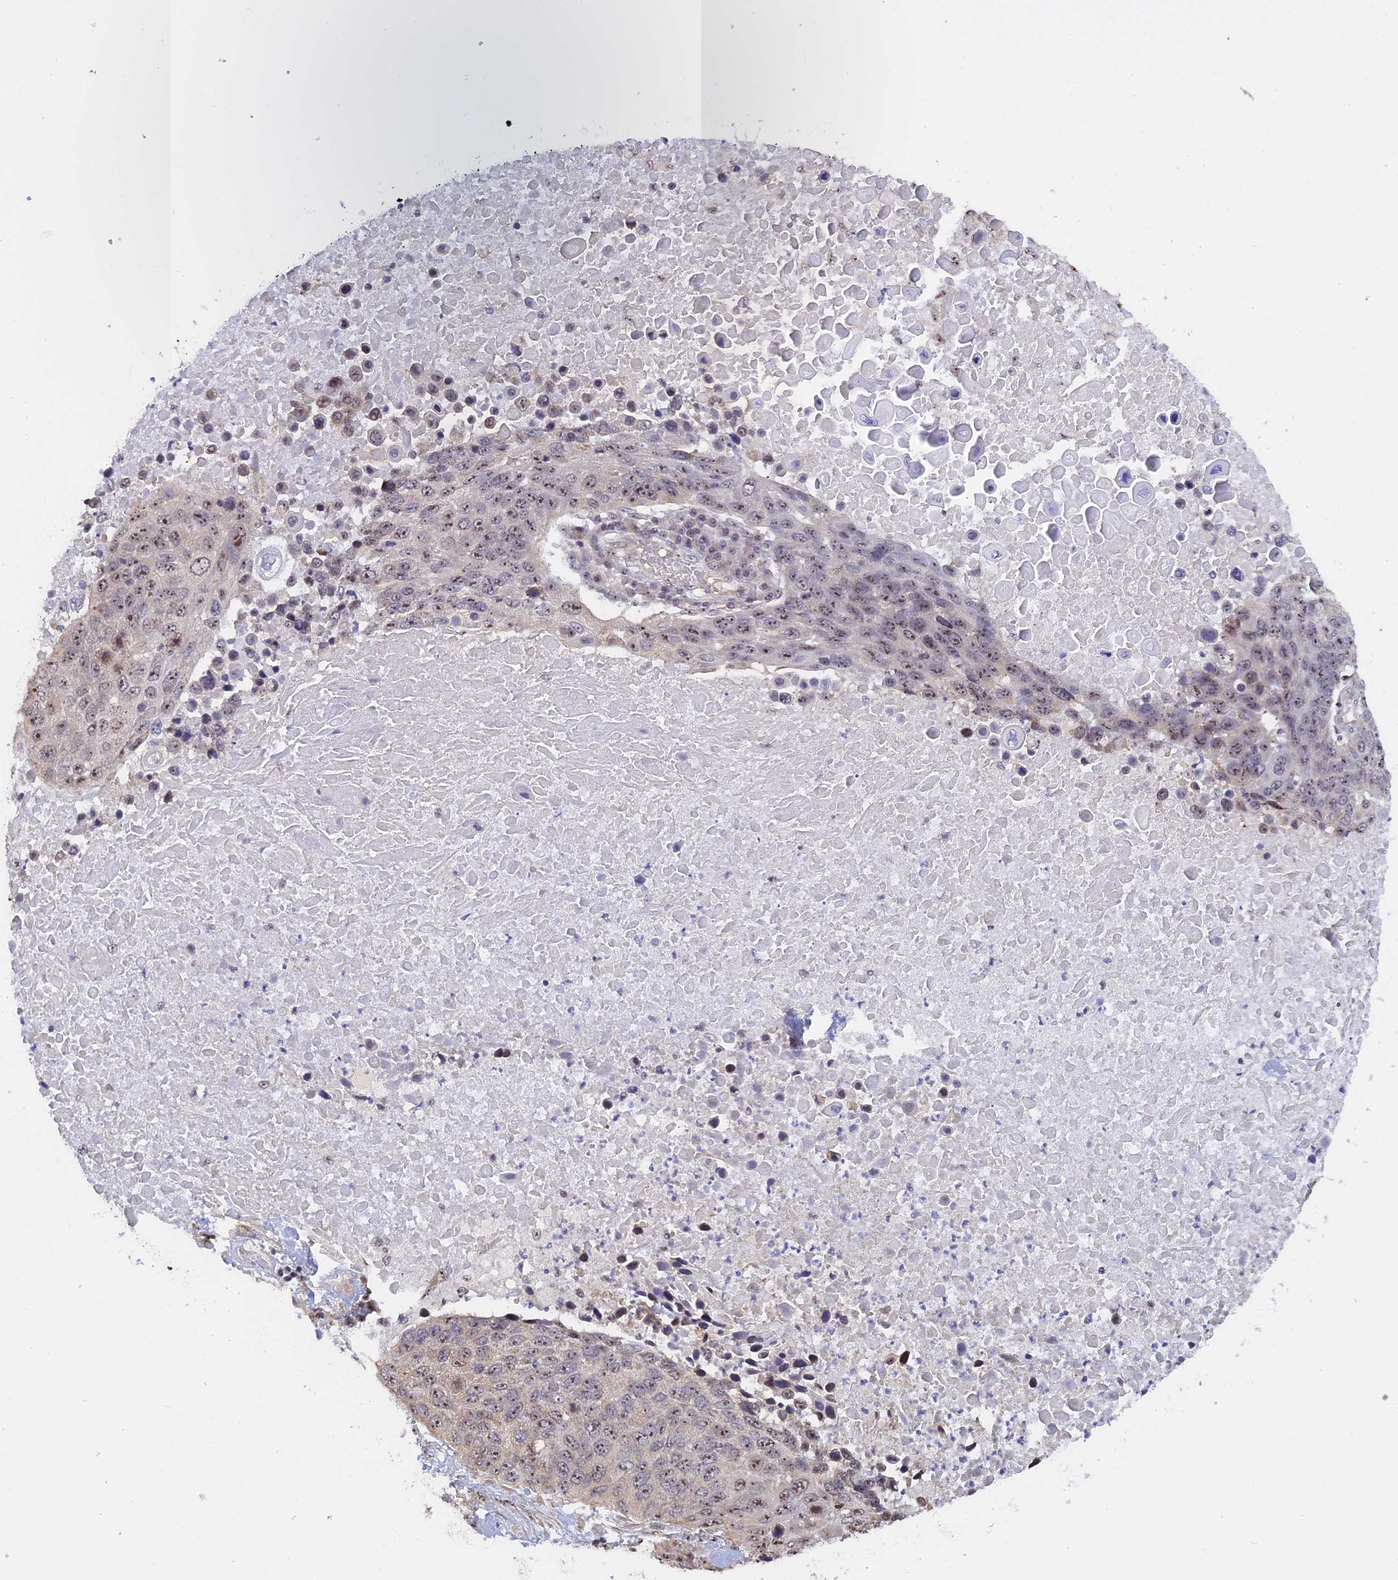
{"staining": {"intensity": "moderate", "quantity": "25%-75%", "location": "nuclear"}, "tissue": "lung cancer", "cell_type": "Tumor cells", "image_type": "cancer", "snomed": [{"axis": "morphology", "description": "Normal tissue, NOS"}, {"axis": "morphology", "description": "Squamous cell carcinoma, NOS"}, {"axis": "topography", "description": "Lymph node"}, {"axis": "topography", "description": "Lung"}], "caption": "IHC image of human lung squamous cell carcinoma stained for a protein (brown), which demonstrates medium levels of moderate nuclear staining in approximately 25%-75% of tumor cells.", "gene": "MGA", "patient": {"sex": "male", "age": 66}}